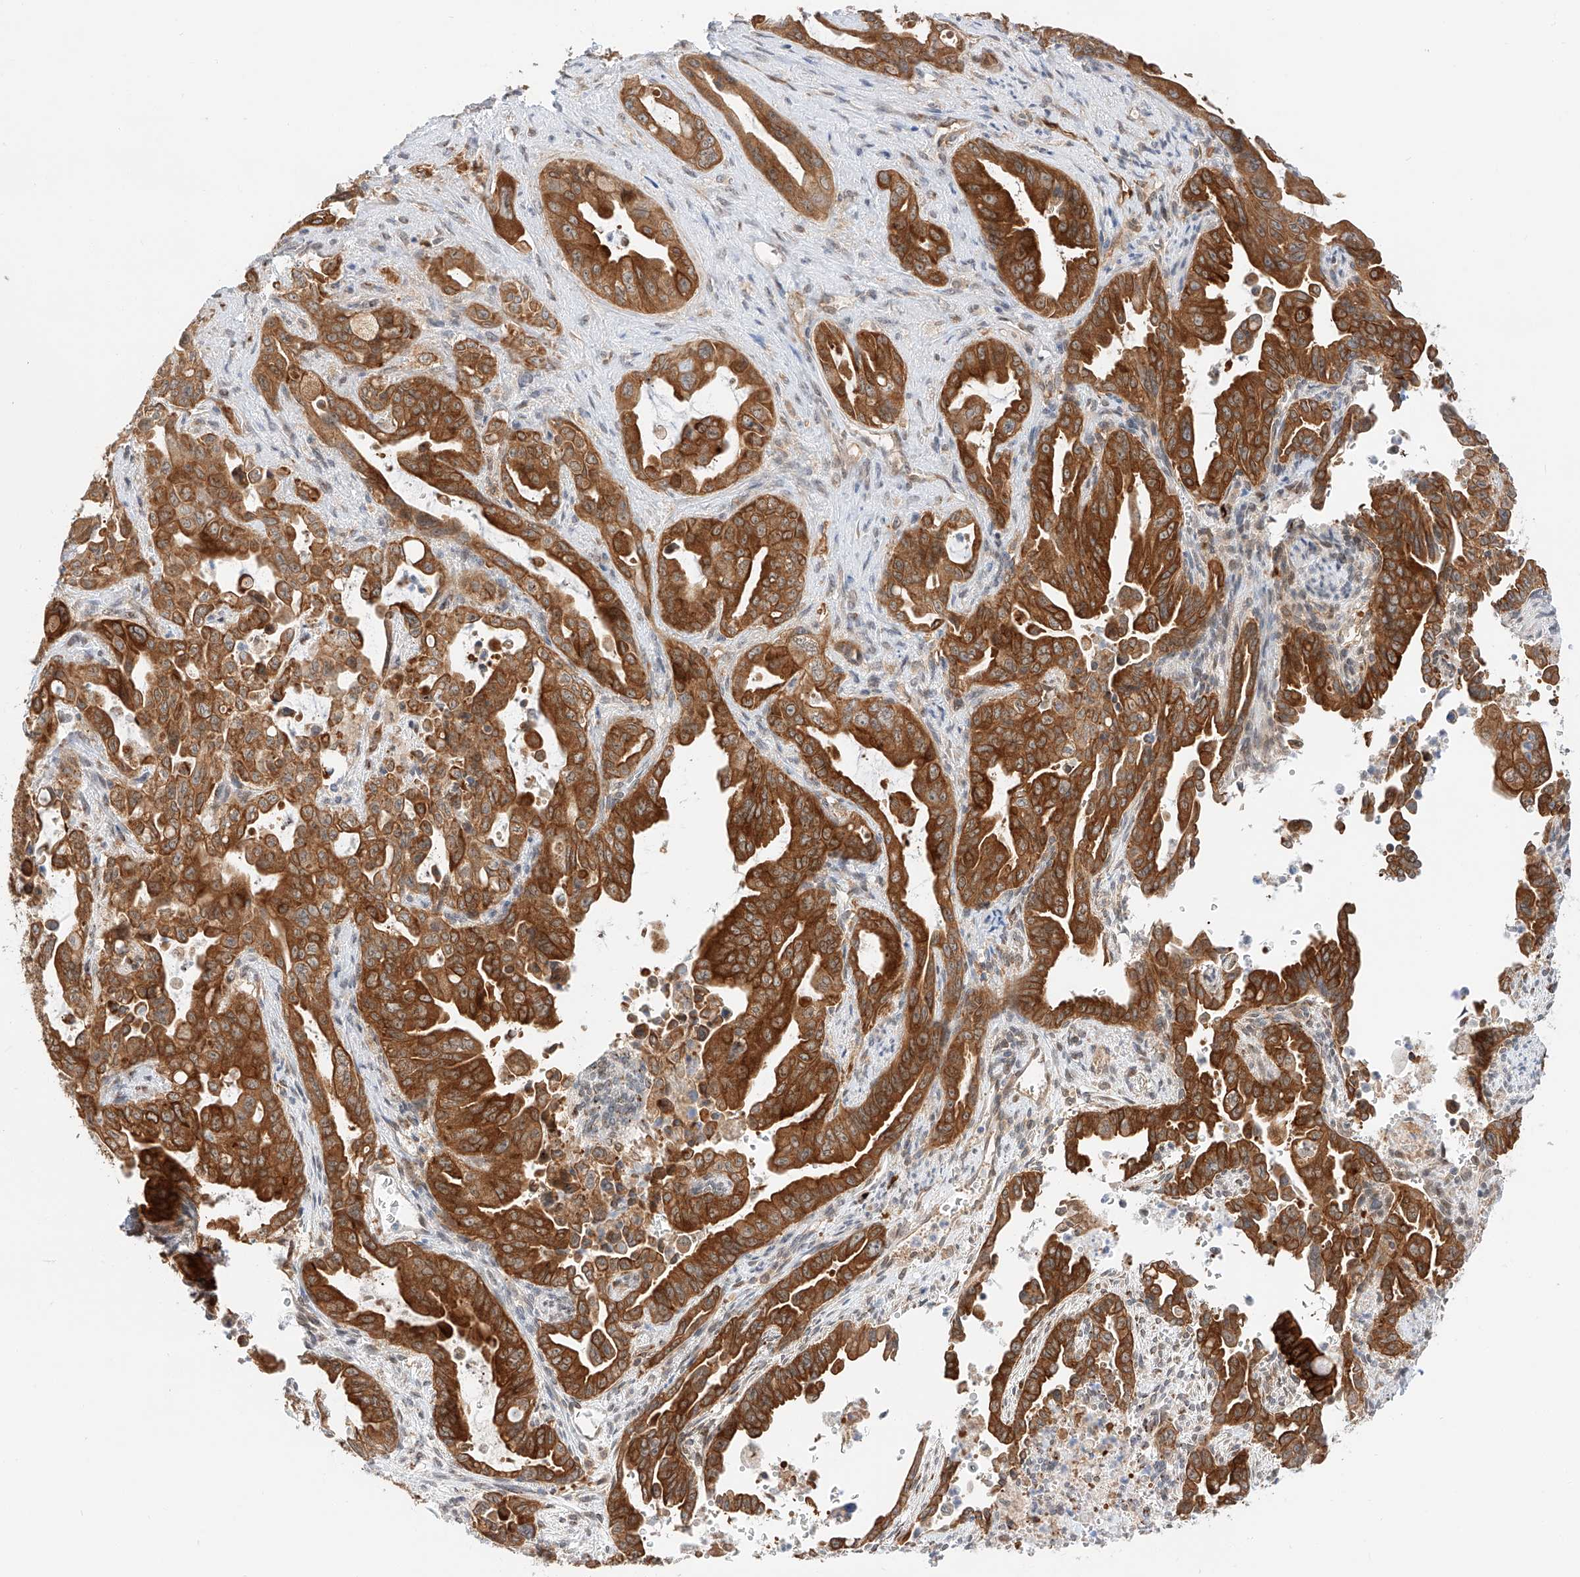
{"staining": {"intensity": "strong", "quantity": ">75%", "location": "cytoplasmic/membranous"}, "tissue": "pancreatic cancer", "cell_type": "Tumor cells", "image_type": "cancer", "snomed": [{"axis": "morphology", "description": "Adenocarcinoma, NOS"}, {"axis": "topography", "description": "Pancreas"}], "caption": "Immunohistochemistry (IHC) of human pancreatic cancer (adenocarcinoma) reveals high levels of strong cytoplasmic/membranous expression in approximately >75% of tumor cells.", "gene": "CARMIL1", "patient": {"sex": "male", "age": 70}}